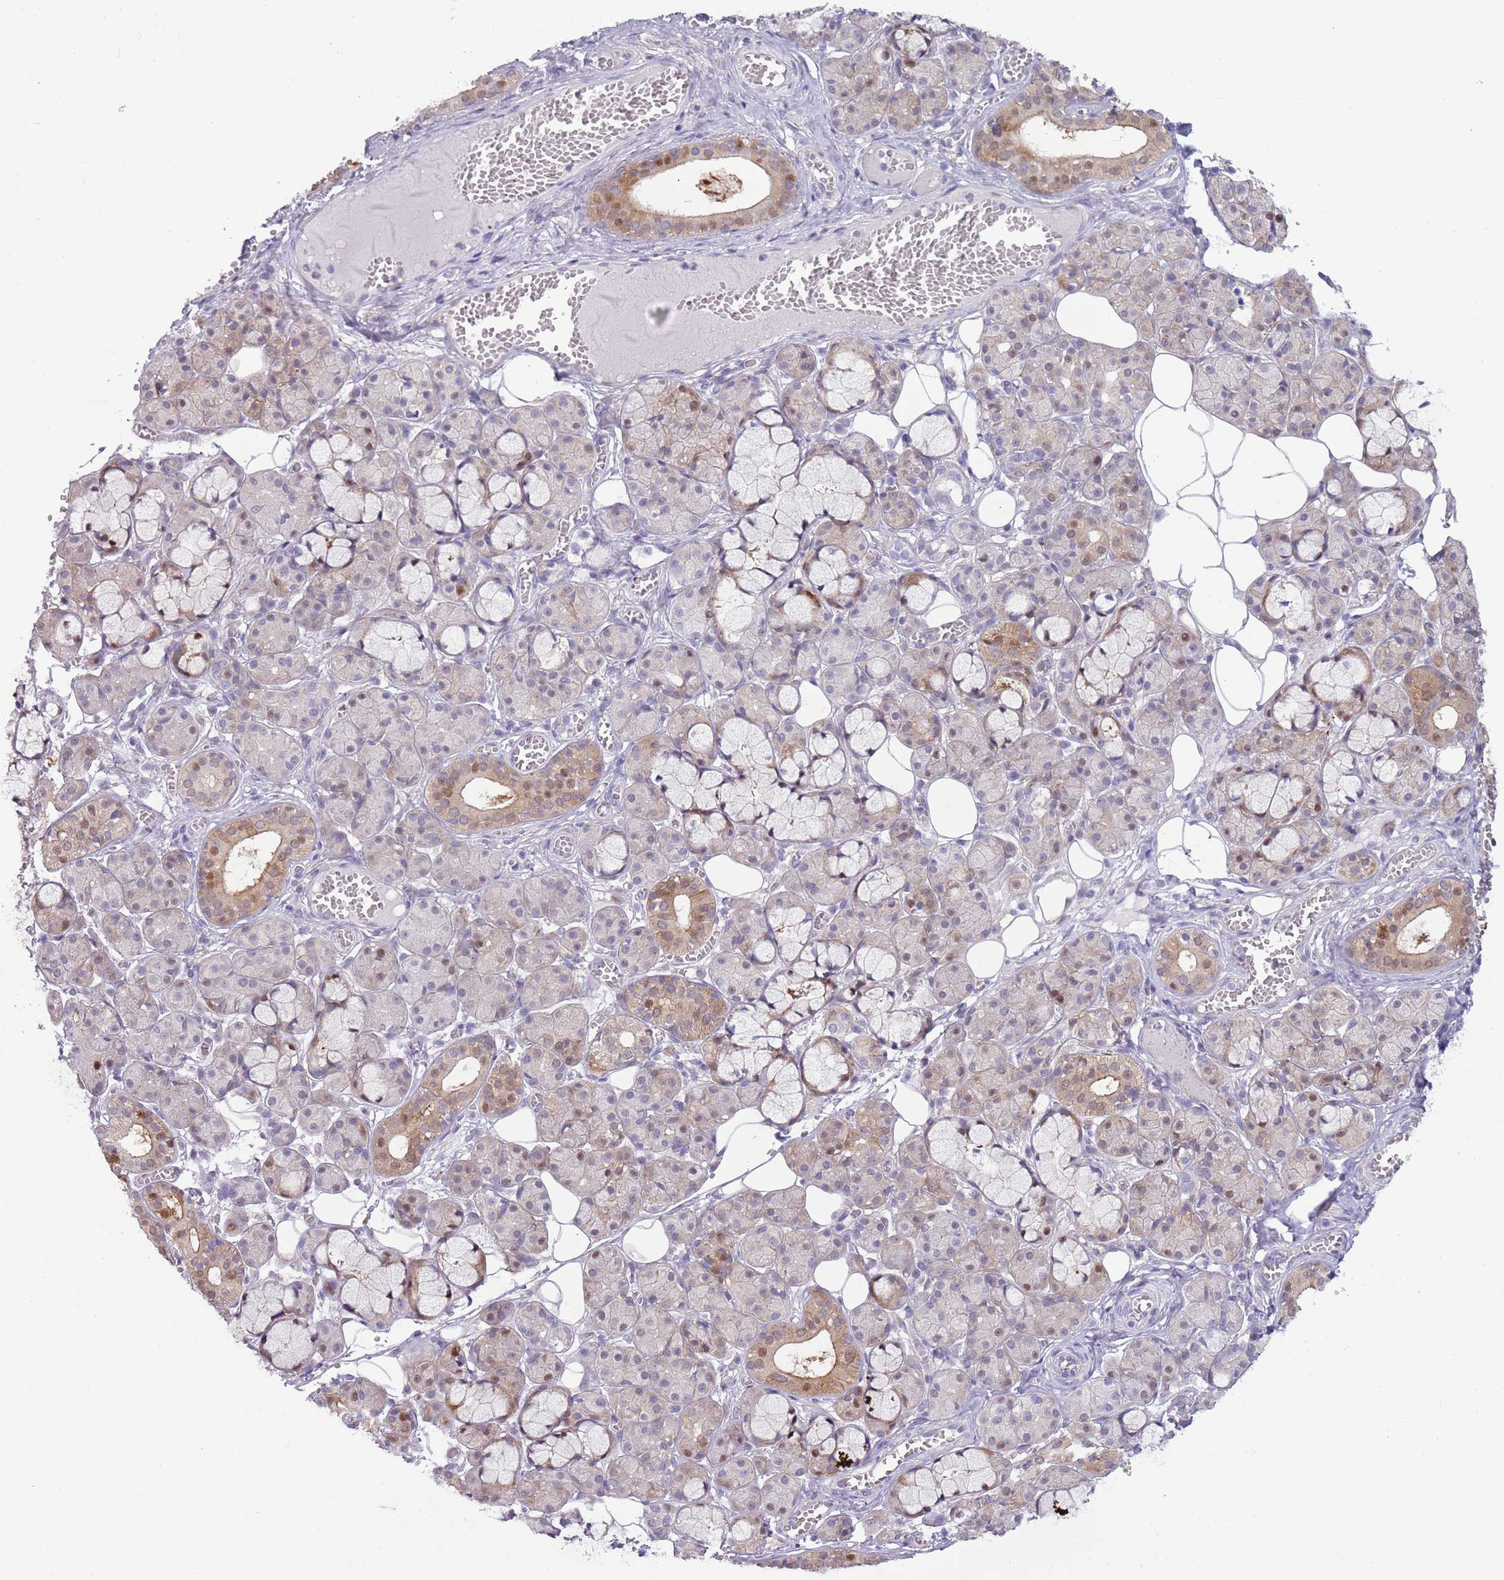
{"staining": {"intensity": "moderate", "quantity": "25%-75%", "location": "nuclear"}, "tissue": "salivary gland", "cell_type": "Glandular cells", "image_type": "normal", "snomed": [{"axis": "morphology", "description": "Normal tissue, NOS"}, {"axis": "topography", "description": "Salivary gland"}], "caption": "Immunohistochemical staining of unremarkable human salivary gland shows medium levels of moderate nuclear positivity in approximately 25%-75% of glandular cells. The protein is shown in brown color, while the nuclei are stained blue.", "gene": "NBPF4", "patient": {"sex": "male", "age": 63}}